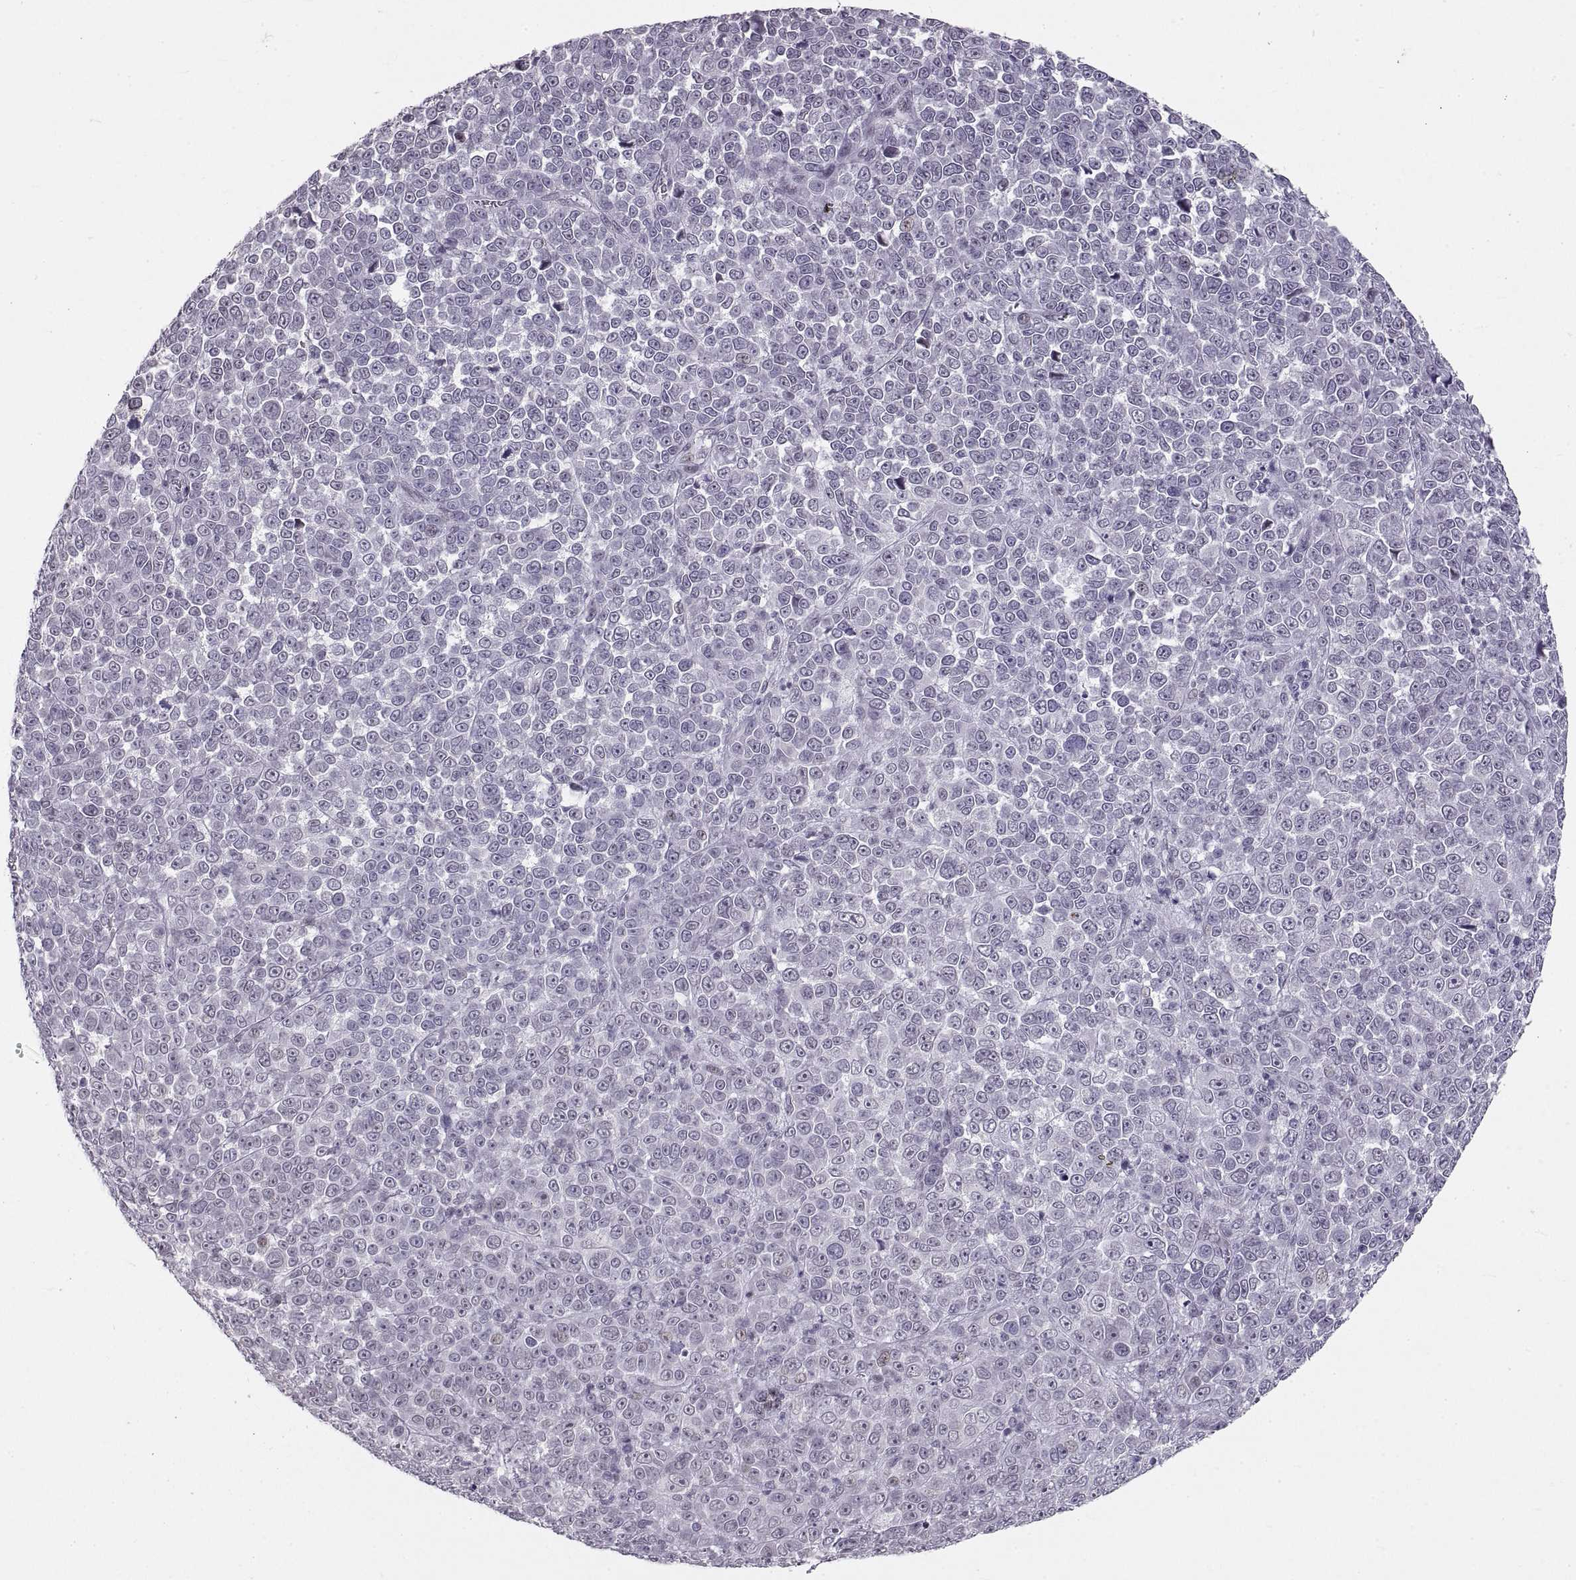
{"staining": {"intensity": "negative", "quantity": "none", "location": "none"}, "tissue": "melanoma", "cell_type": "Tumor cells", "image_type": "cancer", "snomed": [{"axis": "morphology", "description": "Malignant melanoma, NOS"}, {"axis": "topography", "description": "Skin"}], "caption": "Photomicrograph shows no significant protein expression in tumor cells of melanoma. Brightfield microscopy of IHC stained with DAB (3,3'-diaminobenzidine) (brown) and hematoxylin (blue), captured at high magnification.", "gene": "NANOS3", "patient": {"sex": "female", "age": 95}}